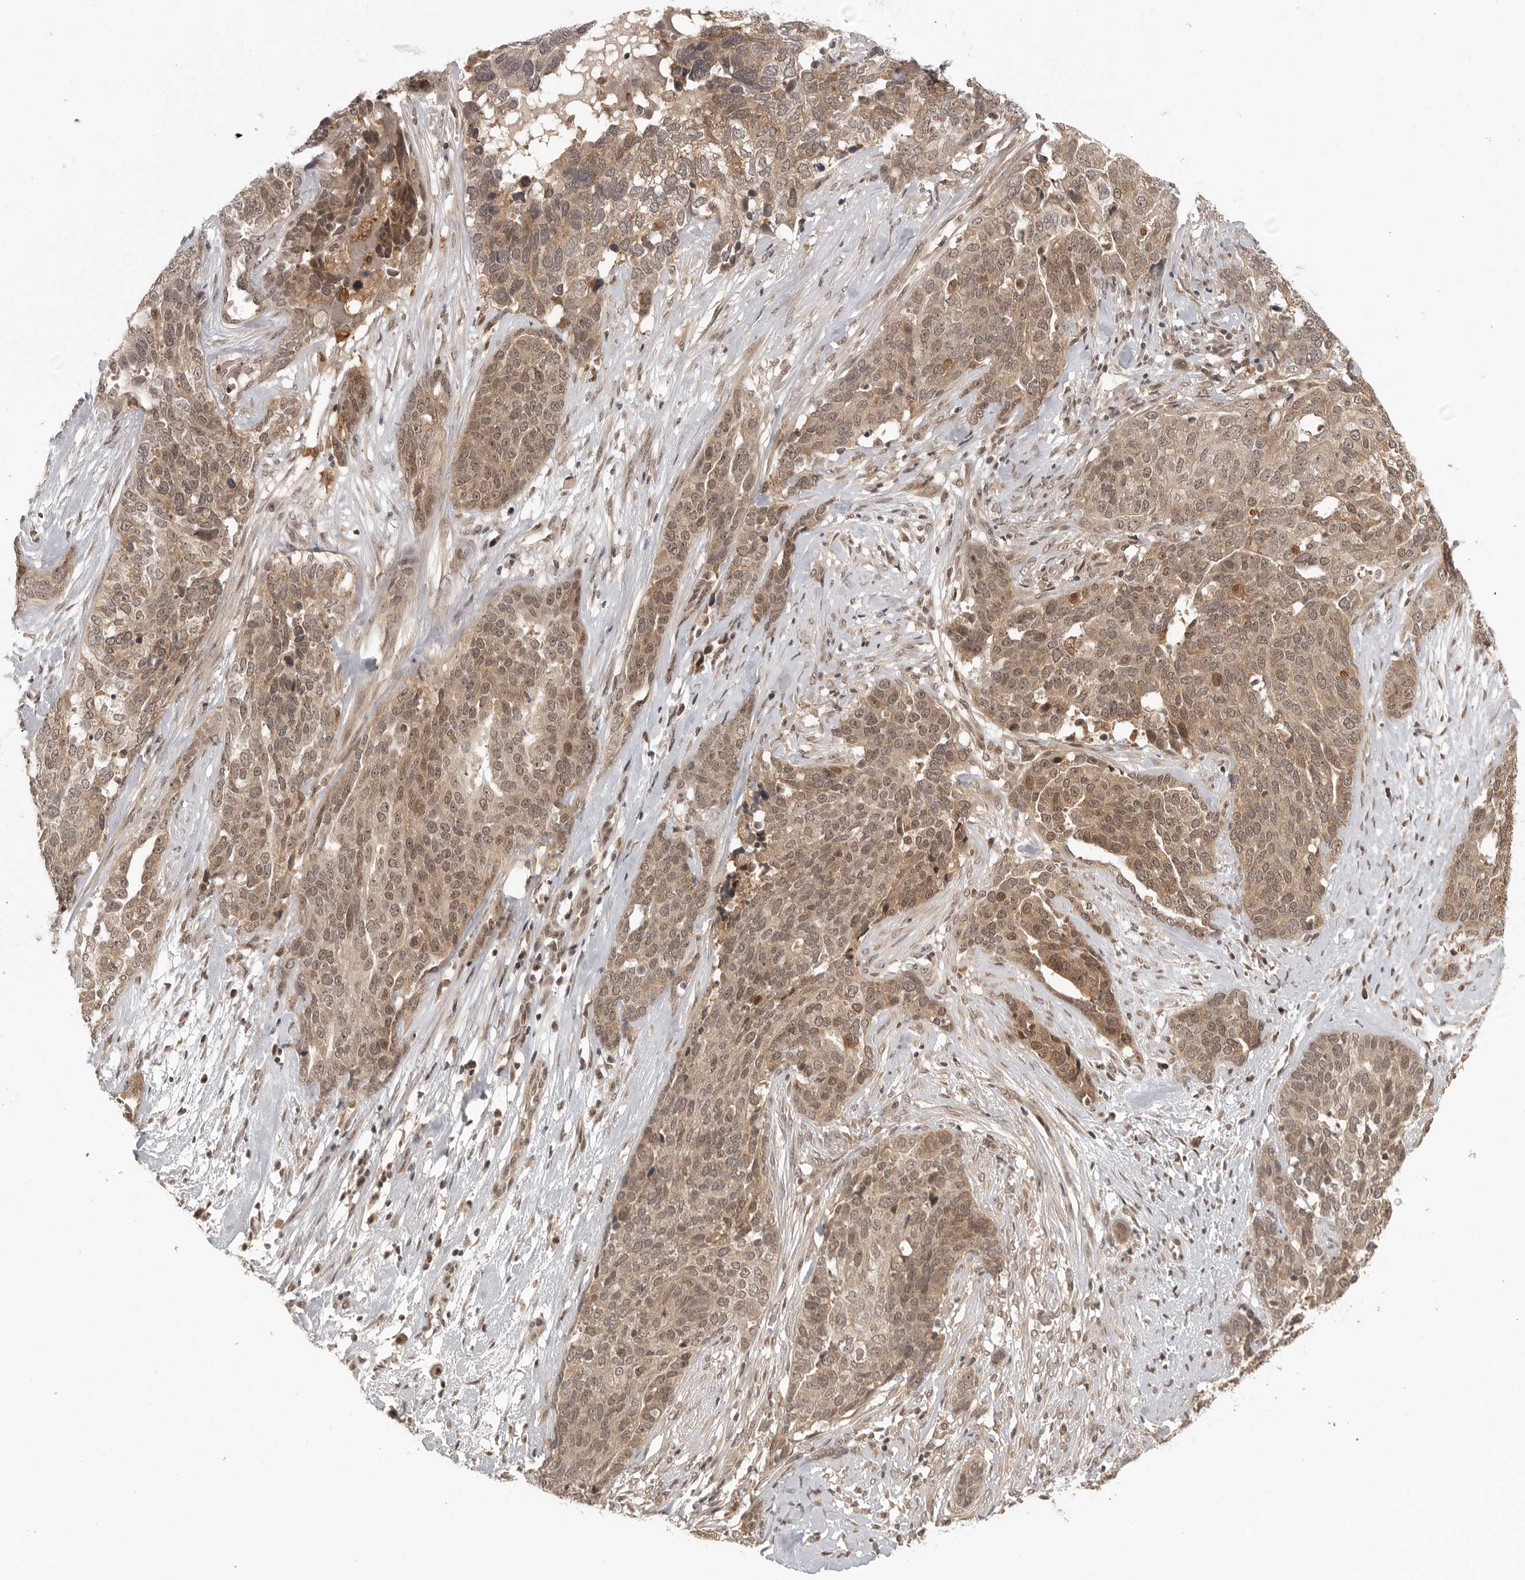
{"staining": {"intensity": "moderate", "quantity": ">75%", "location": "cytoplasmic/membranous,nuclear"}, "tissue": "ovarian cancer", "cell_type": "Tumor cells", "image_type": "cancer", "snomed": [{"axis": "morphology", "description": "Cystadenocarcinoma, serous, NOS"}, {"axis": "topography", "description": "Ovary"}], "caption": "A micrograph of human serous cystadenocarcinoma (ovarian) stained for a protein exhibits moderate cytoplasmic/membranous and nuclear brown staining in tumor cells. (Stains: DAB (3,3'-diaminobenzidine) in brown, nuclei in blue, Microscopy: brightfield microscopy at high magnification).", "gene": "PEG3", "patient": {"sex": "female", "age": 44}}